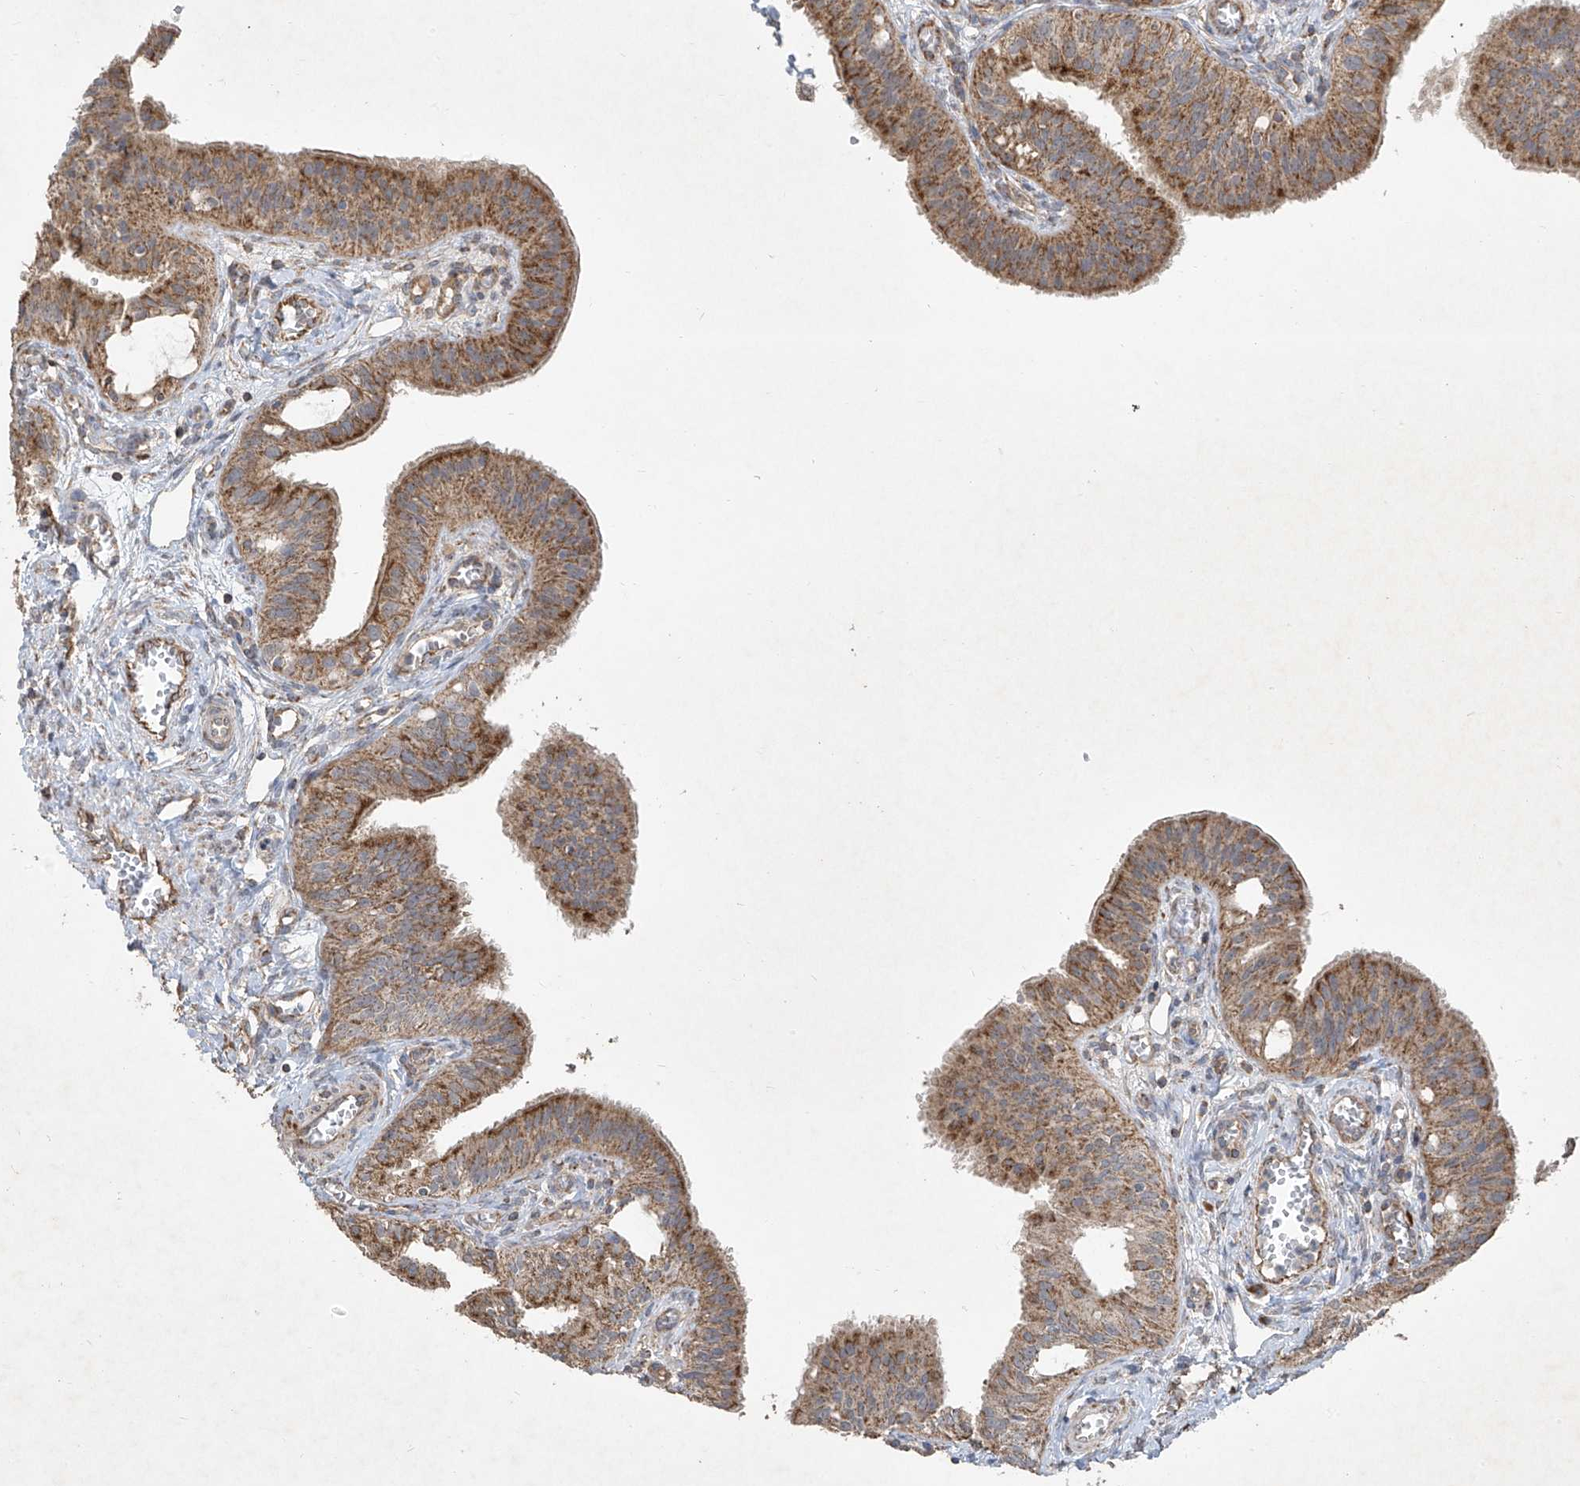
{"staining": {"intensity": "moderate", "quantity": ">75%", "location": "cytoplasmic/membranous"}, "tissue": "fallopian tube", "cell_type": "Glandular cells", "image_type": "normal", "snomed": [{"axis": "morphology", "description": "Normal tissue, NOS"}, {"axis": "topography", "description": "Fallopian tube"}, {"axis": "topography", "description": "Ovary"}], "caption": "A medium amount of moderate cytoplasmic/membranous staining is present in about >75% of glandular cells in unremarkable fallopian tube. The staining is performed using DAB brown chromogen to label protein expression. The nuclei are counter-stained blue using hematoxylin.", "gene": "UQCC1", "patient": {"sex": "female", "age": 42}}